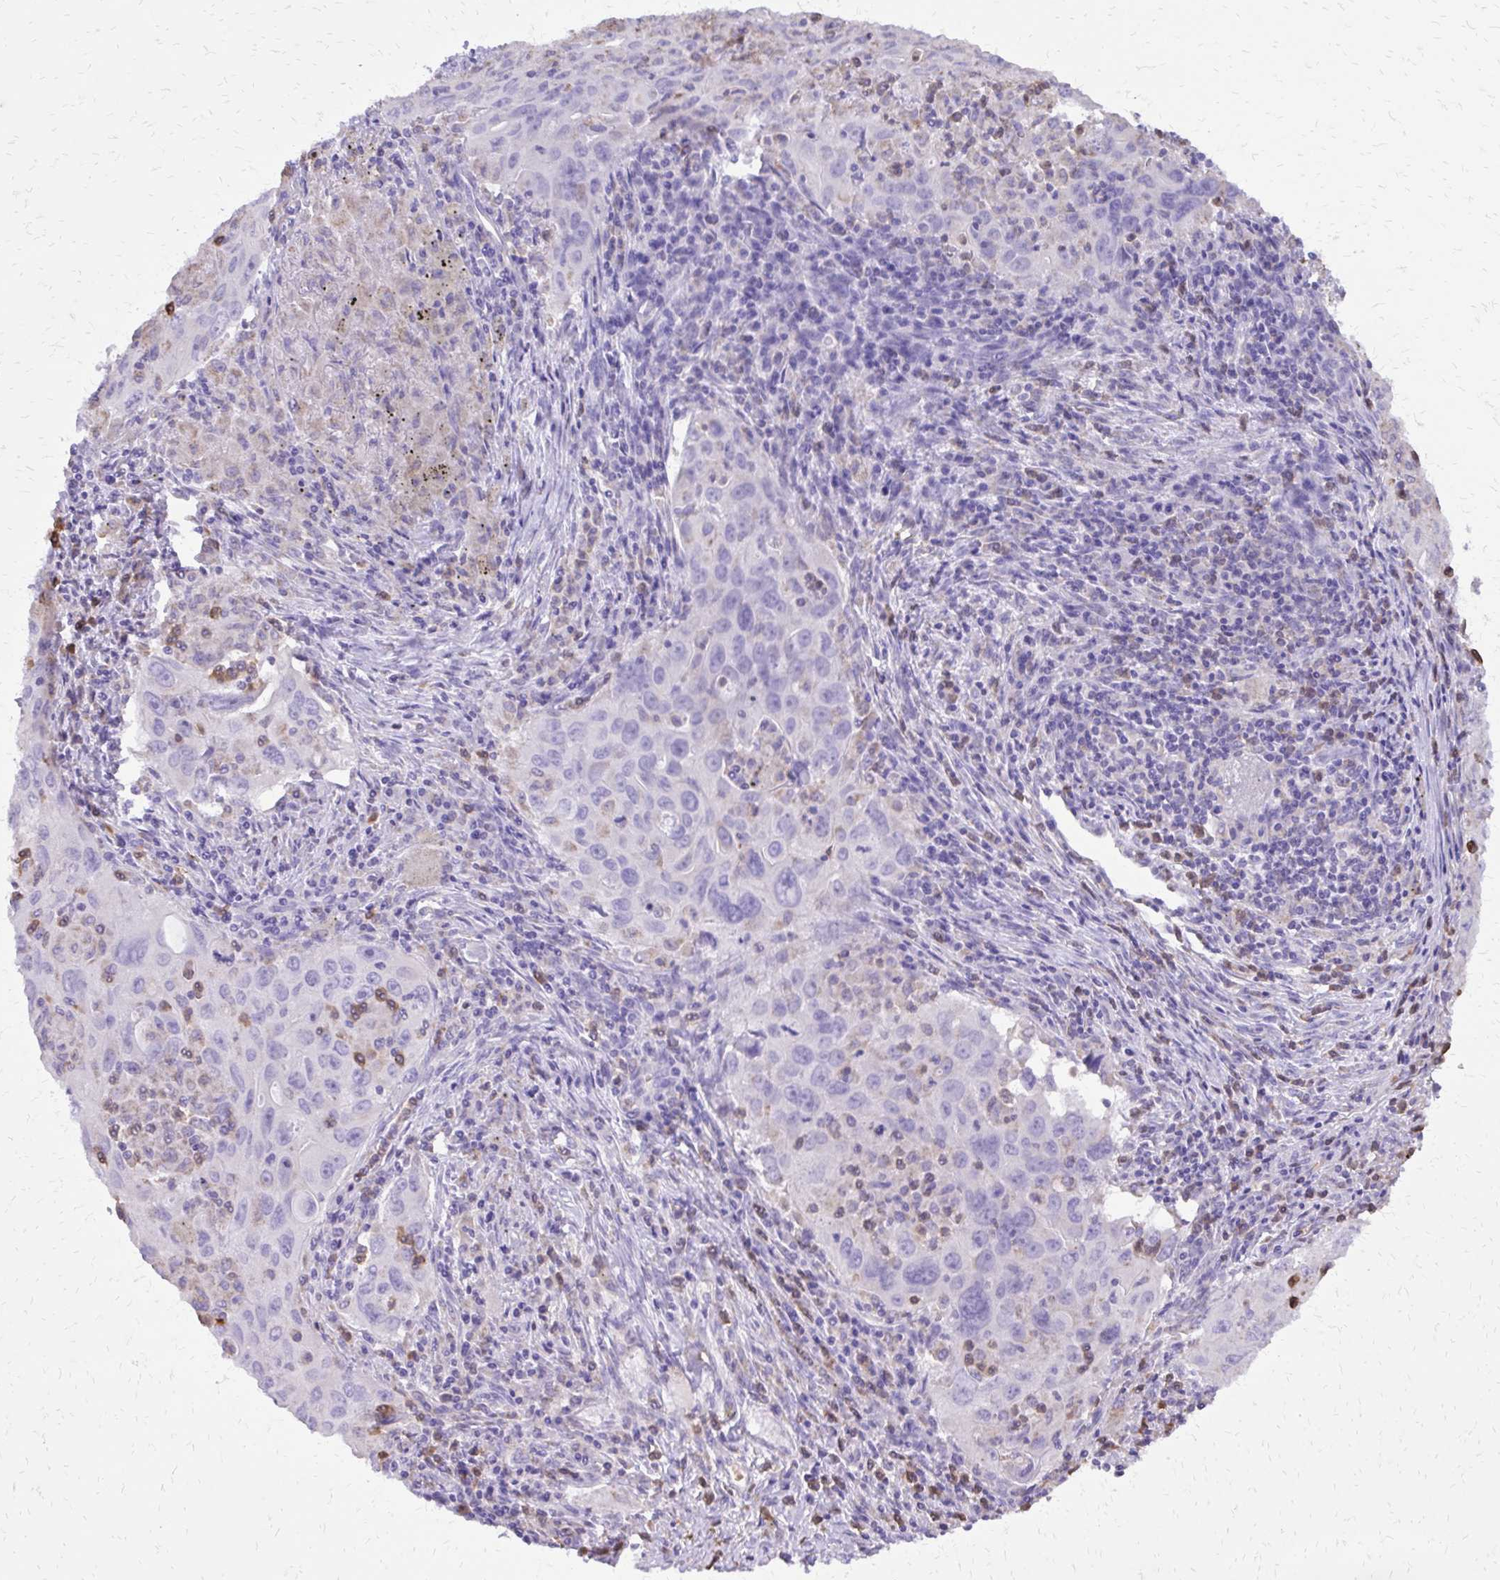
{"staining": {"intensity": "negative", "quantity": "none", "location": "none"}, "tissue": "lung cancer", "cell_type": "Tumor cells", "image_type": "cancer", "snomed": [{"axis": "morphology", "description": "Adenocarcinoma, NOS"}, {"axis": "morphology", "description": "Adenocarcinoma, metastatic, NOS"}, {"axis": "topography", "description": "Lymph node"}, {"axis": "topography", "description": "Lung"}], "caption": "Human metastatic adenocarcinoma (lung) stained for a protein using immunohistochemistry displays no positivity in tumor cells.", "gene": "CAT", "patient": {"sex": "female", "age": 42}}